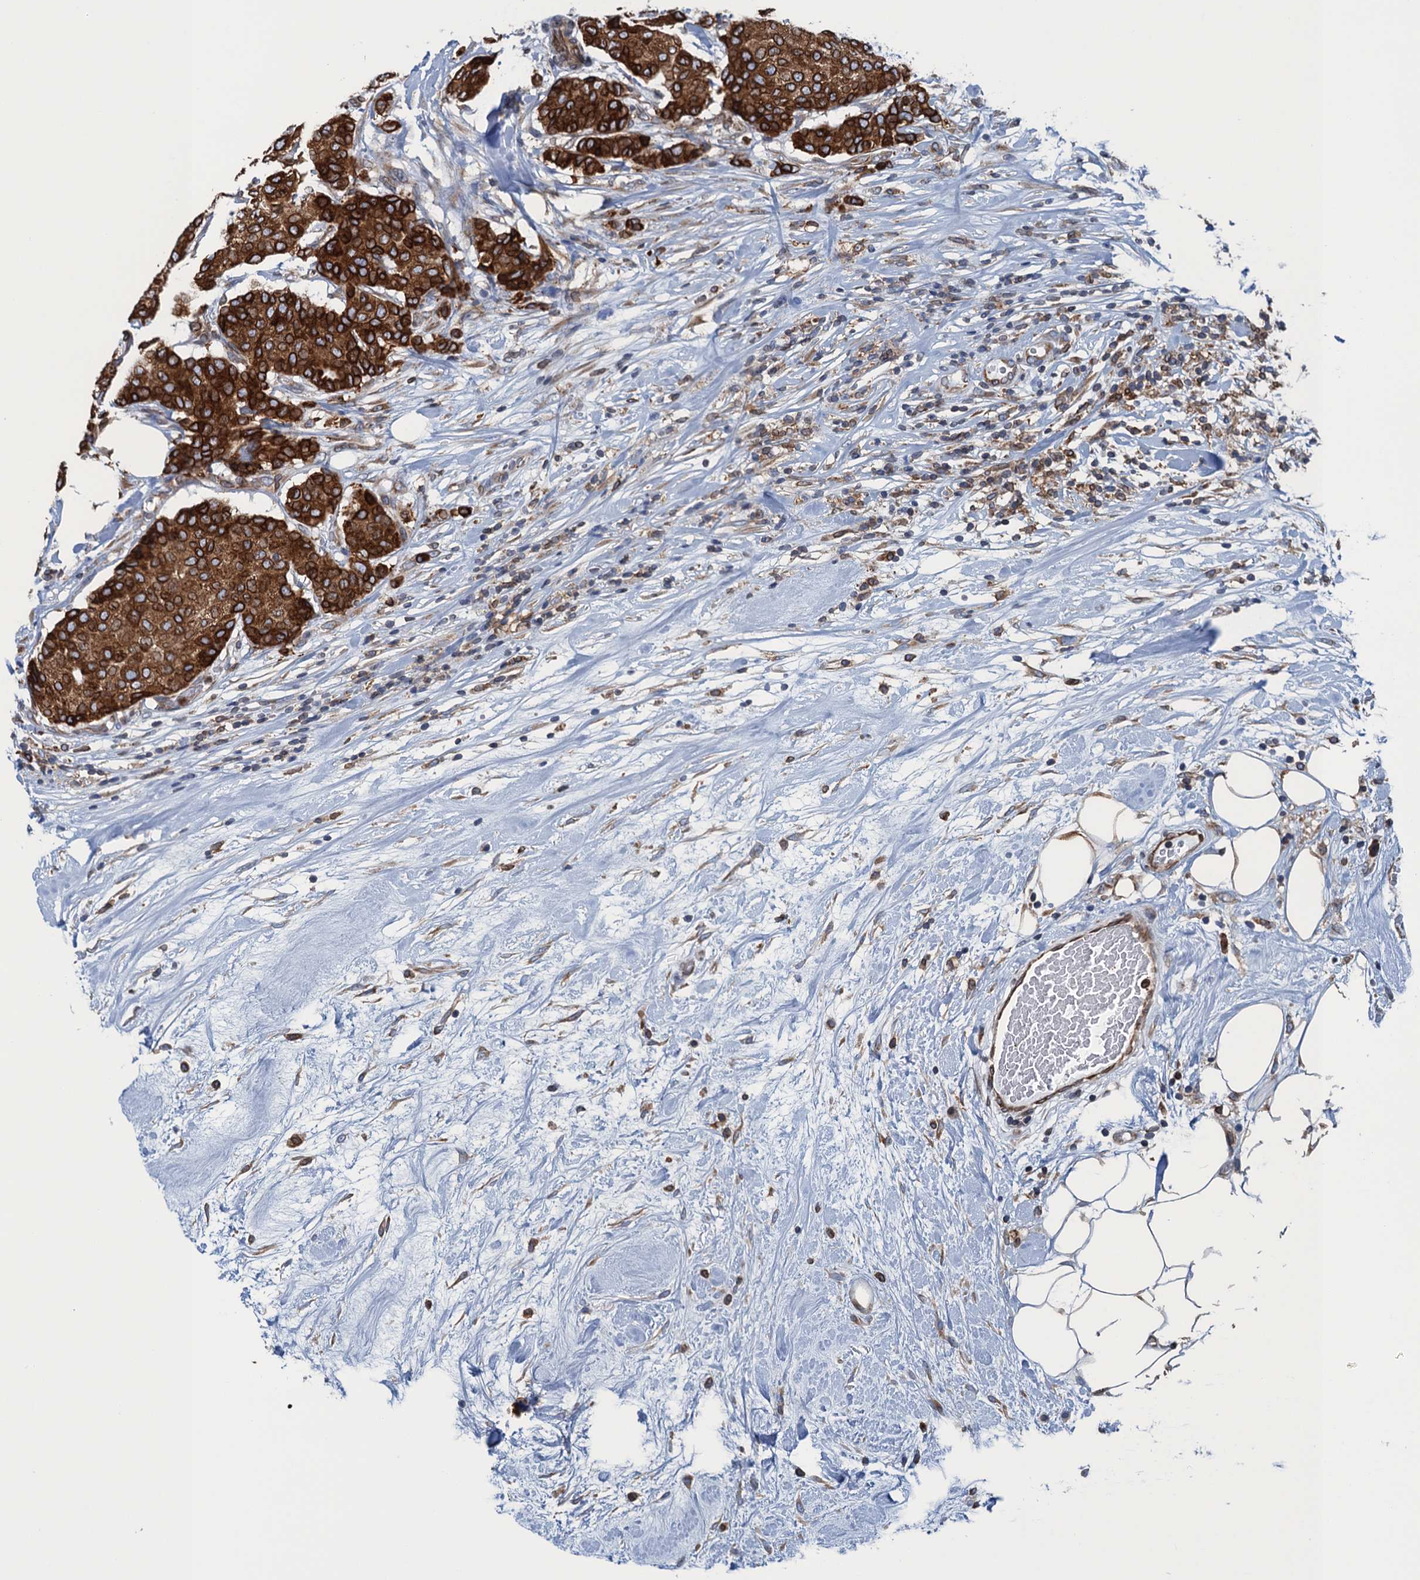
{"staining": {"intensity": "strong", "quantity": ">75%", "location": "cytoplasmic/membranous"}, "tissue": "breast cancer", "cell_type": "Tumor cells", "image_type": "cancer", "snomed": [{"axis": "morphology", "description": "Duct carcinoma"}, {"axis": "topography", "description": "Breast"}], "caption": "Tumor cells demonstrate strong cytoplasmic/membranous expression in about >75% of cells in breast cancer (intraductal carcinoma).", "gene": "TMEM205", "patient": {"sex": "female", "age": 75}}